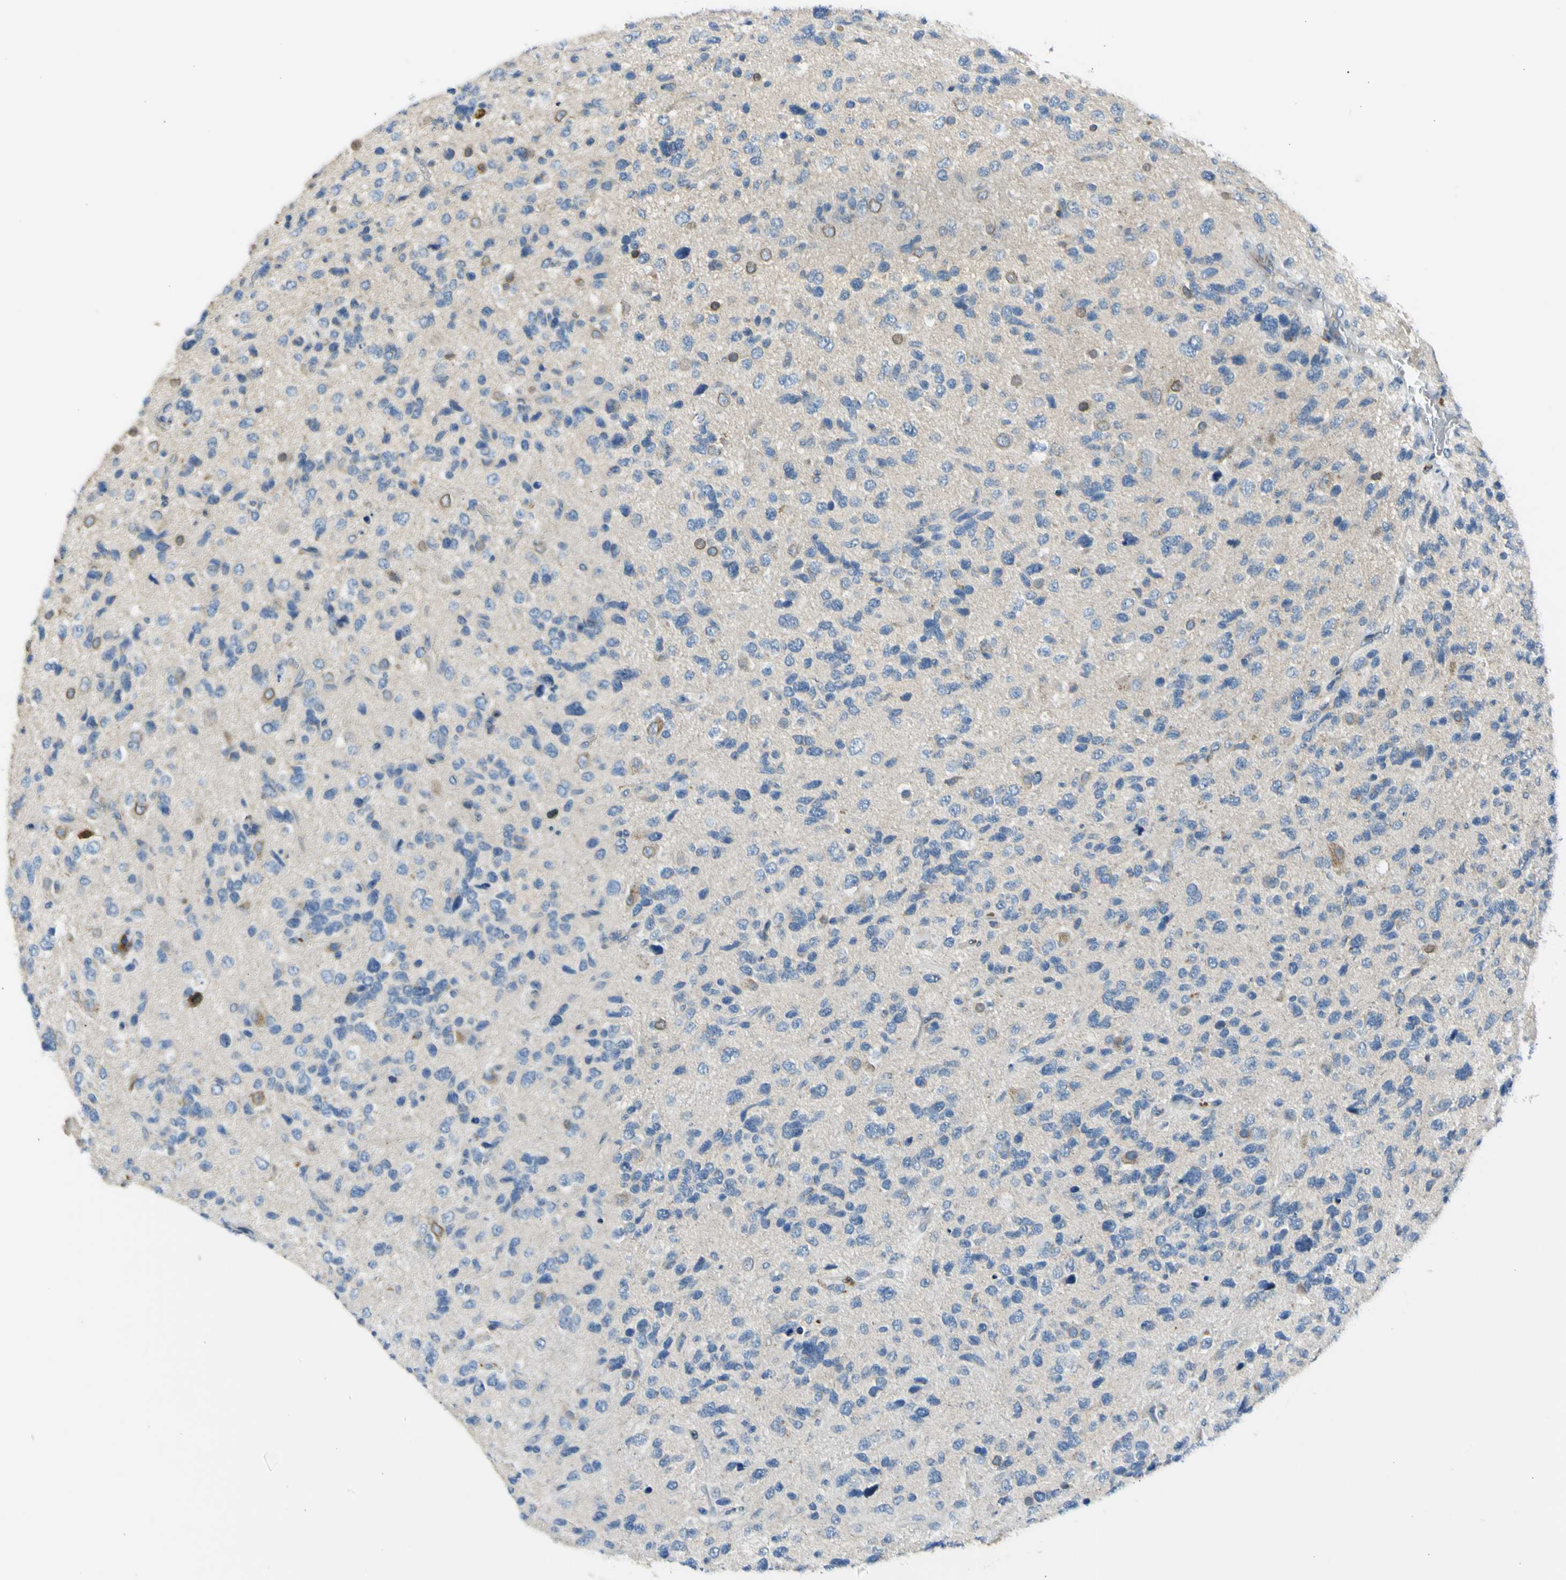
{"staining": {"intensity": "weak", "quantity": "<25%", "location": "cytoplasmic/membranous"}, "tissue": "glioma", "cell_type": "Tumor cells", "image_type": "cancer", "snomed": [{"axis": "morphology", "description": "Glioma, malignant, High grade"}, {"axis": "topography", "description": "Brain"}], "caption": "This is an immunohistochemistry (IHC) photomicrograph of human malignant high-grade glioma. There is no expression in tumor cells.", "gene": "NPHP3", "patient": {"sex": "female", "age": 58}}